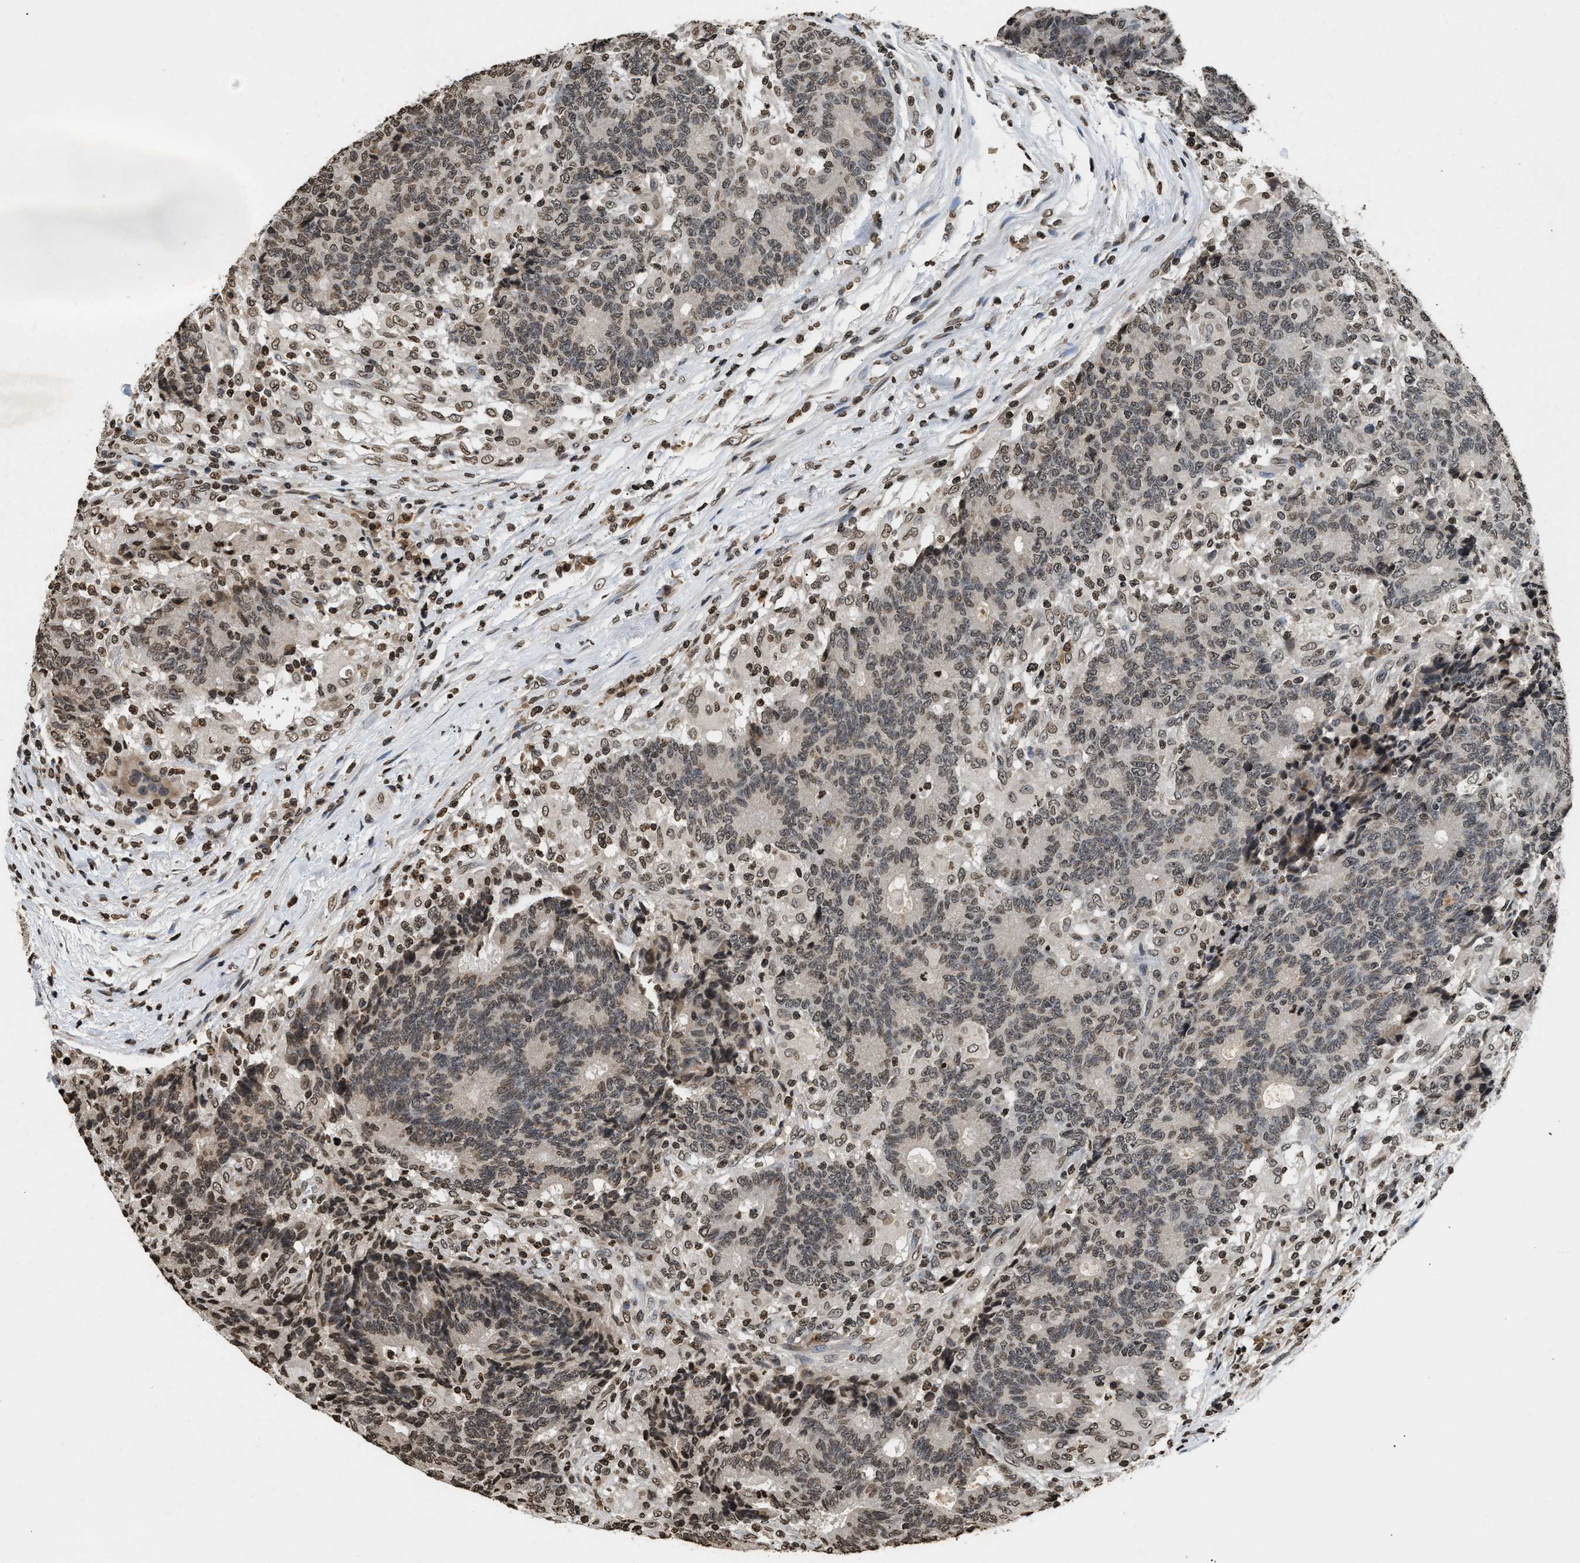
{"staining": {"intensity": "weak", "quantity": ">75%", "location": "nuclear"}, "tissue": "colorectal cancer", "cell_type": "Tumor cells", "image_type": "cancer", "snomed": [{"axis": "morphology", "description": "Normal tissue, NOS"}, {"axis": "morphology", "description": "Adenocarcinoma, NOS"}, {"axis": "topography", "description": "Colon"}], "caption": "Colorectal cancer stained with a protein marker exhibits weak staining in tumor cells.", "gene": "DNASE1L3", "patient": {"sex": "female", "age": 75}}